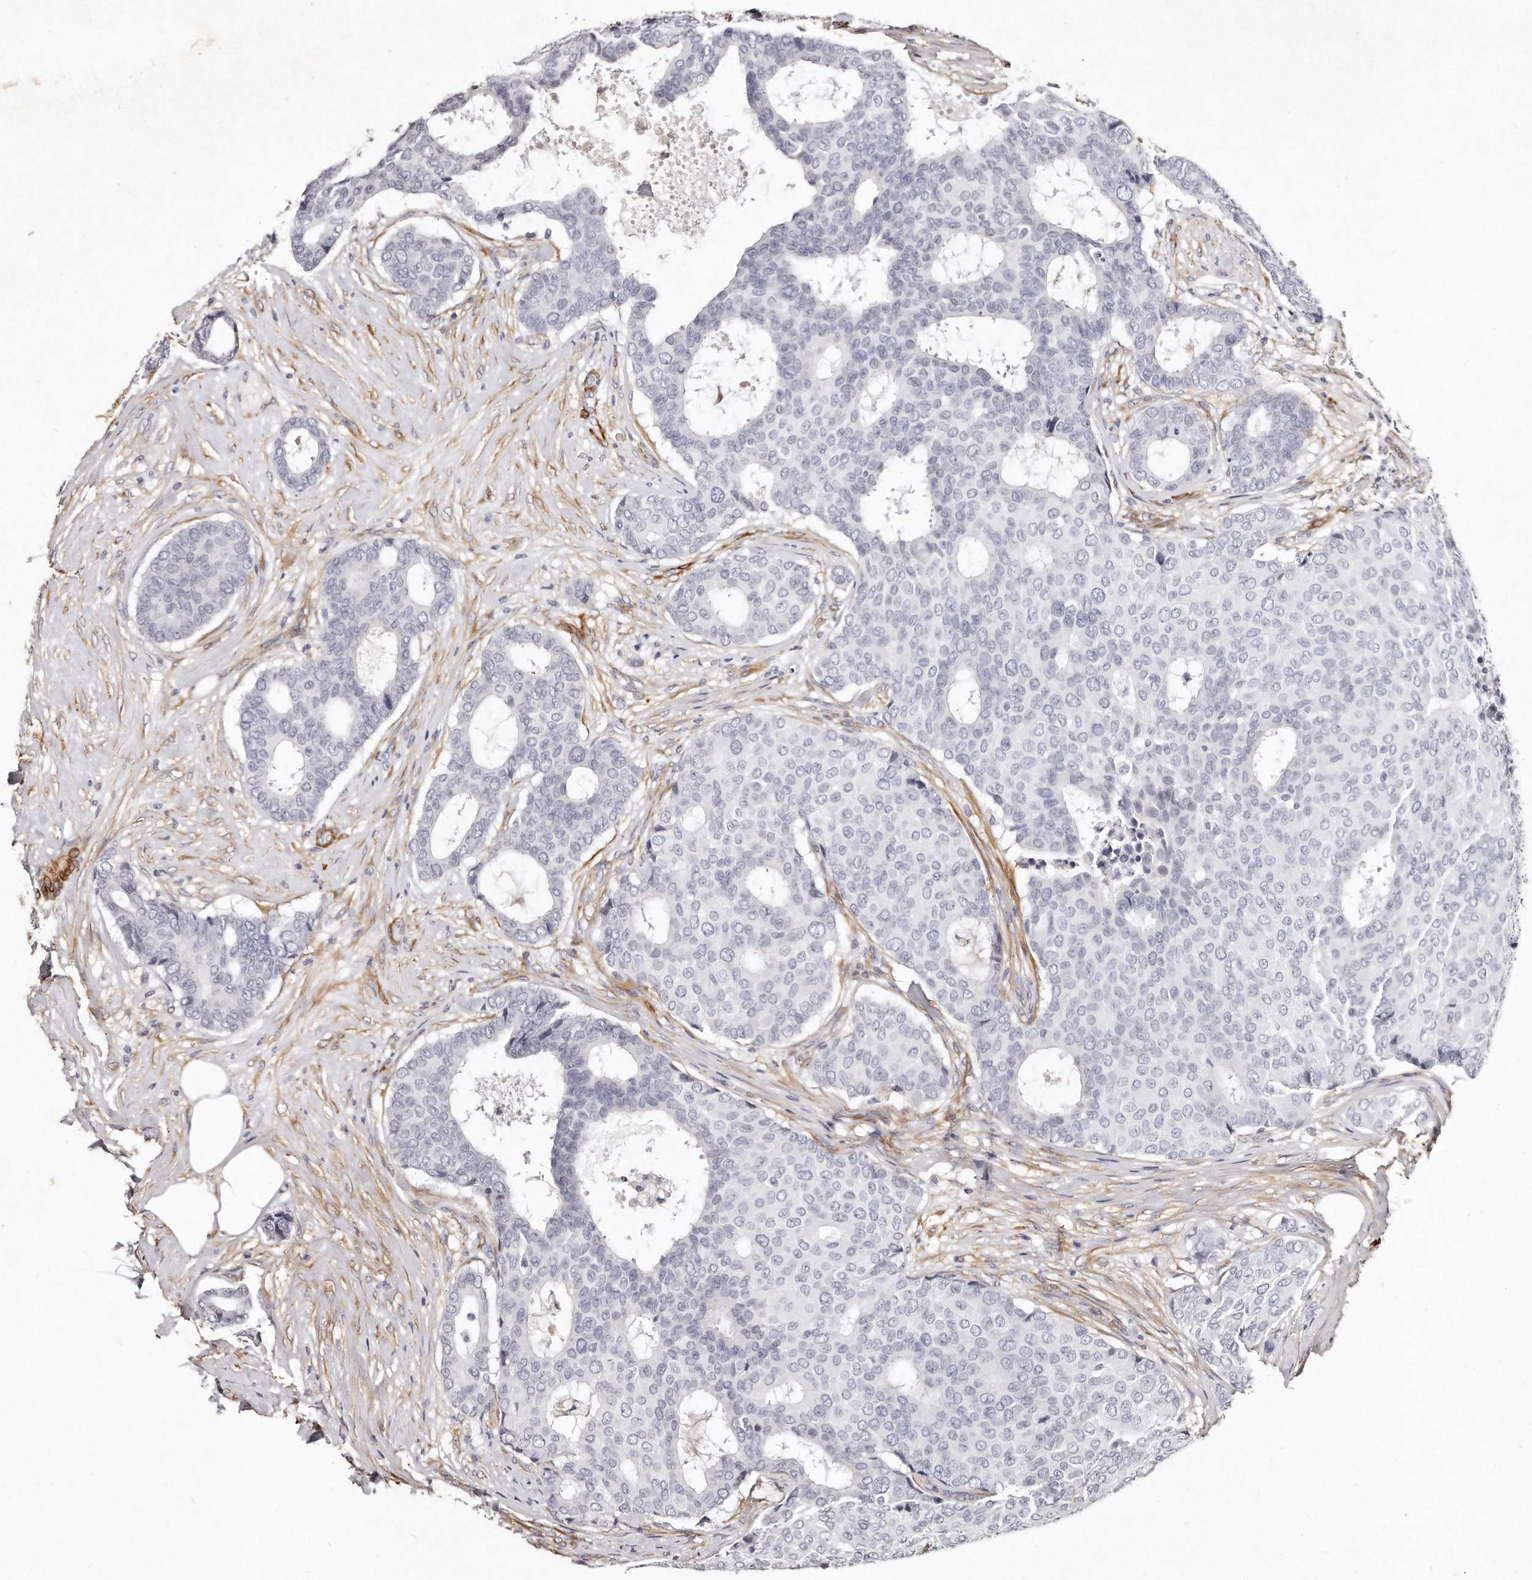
{"staining": {"intensity": "negative", "quantity": "none", "location": "none"}, "tissue": "breast cancer", "cell_type": "Tumor cells", "image_type": "cancer", "snomed": [{"axis": "morphology", "description": "Duct carcinoma"}, {"axis": "topography", "description": "Breast"}], "caption": "IHC image of human breast cancer stained for a protein (brown), which demonstrates no positivity in tumor cells.", "gene": "LMOD1", "patient": {"sex": "female", "age": 75}}